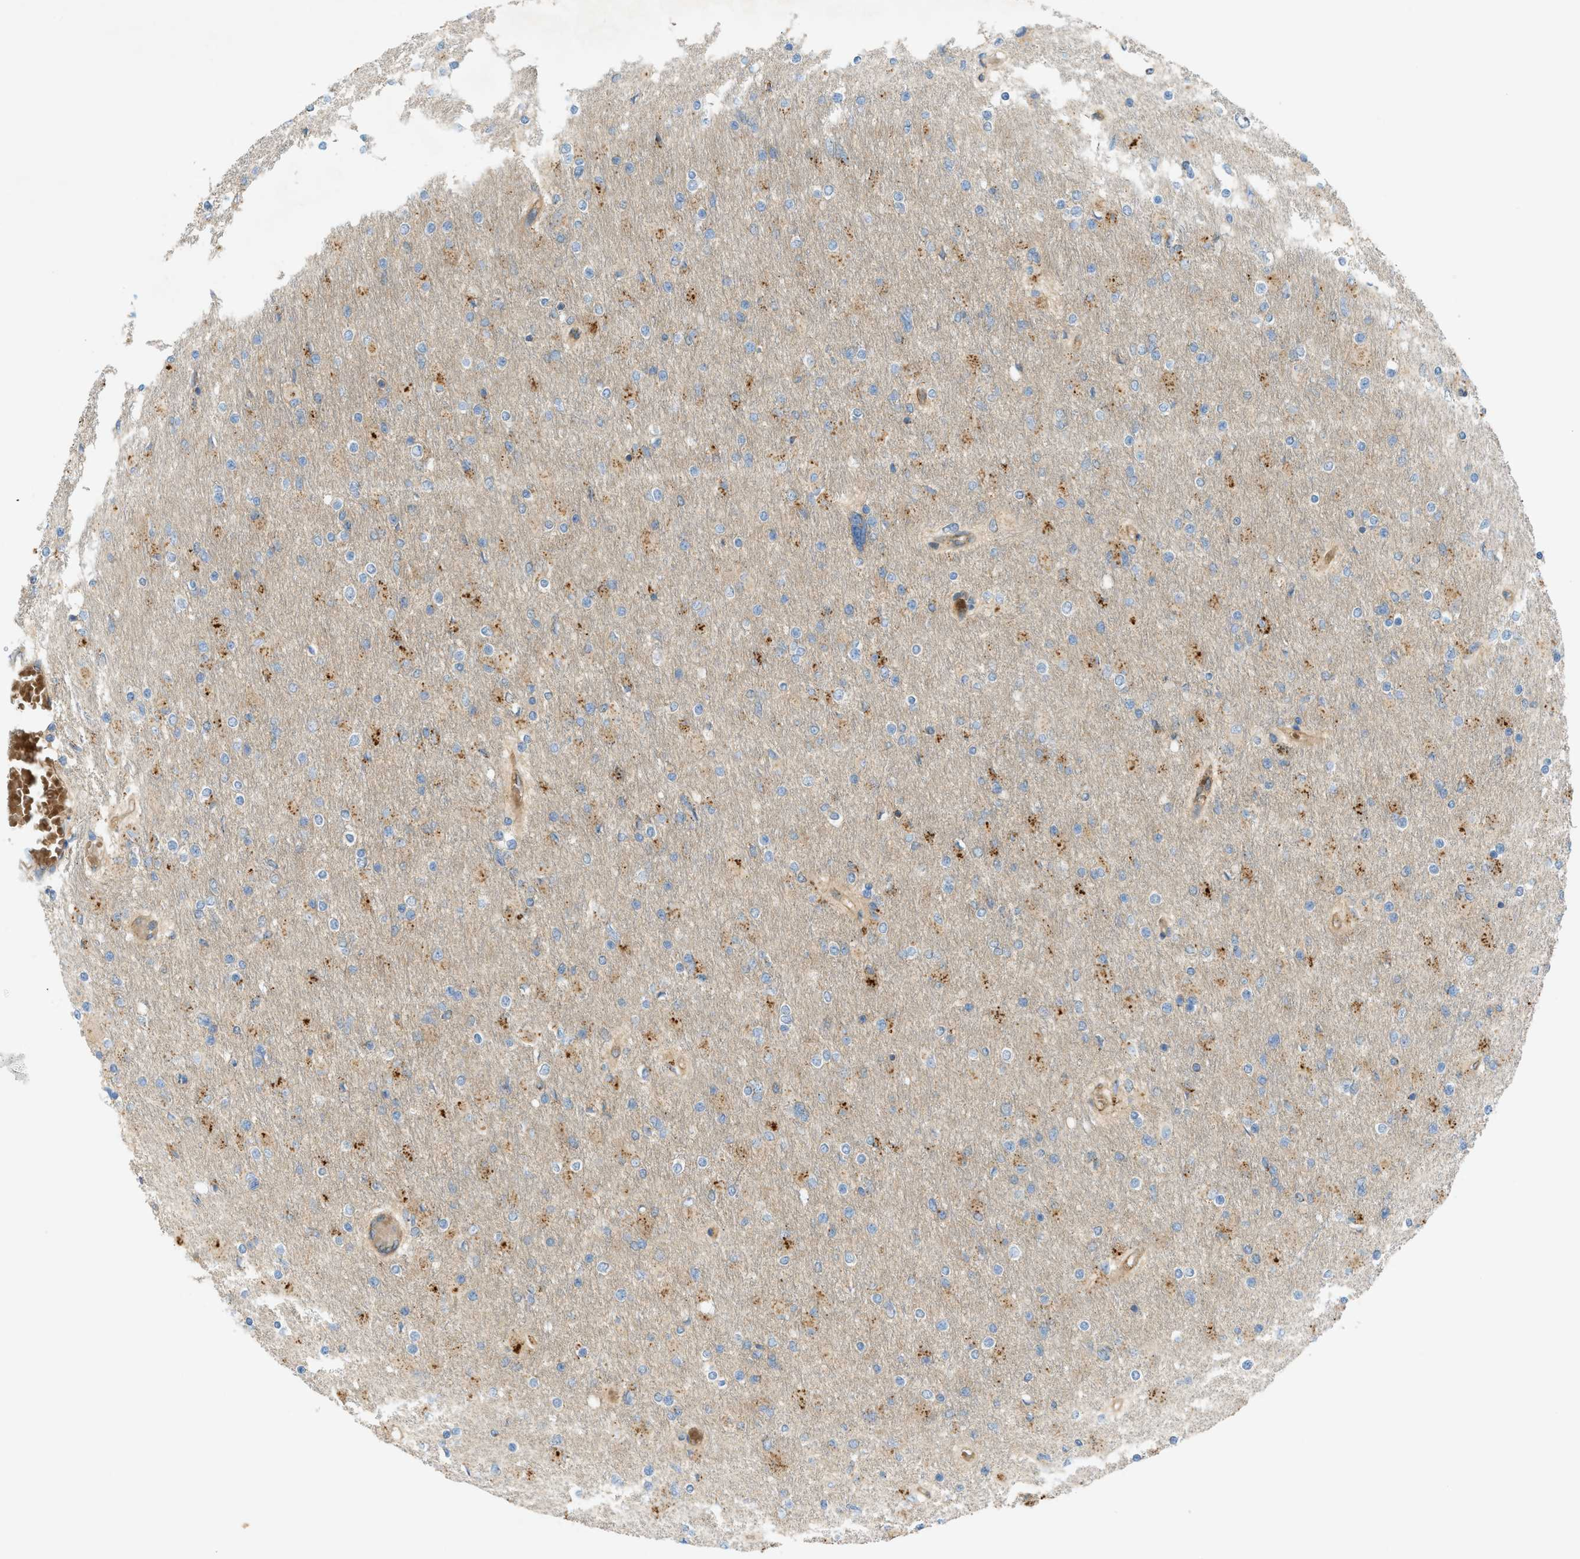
{"staining": {"intensity": "moderate", "quantity": "25%-75%", "location": "cytoplasmic/membranous"}, "tissue": "glioma", "cell_type": "Tumor cells", "image_type": "cancer", "snomed": [{"axis": "morphology", "description": "Glioma, malignant, High grade"}, {"axis": "topography", "description": "Cerebral cortex"}], "caption": "High-grade glioma (malignant) tissue shows moderate cytoplasmic/membranous positivity in about 25%-75% of tumor cells", "gene": "GRK6", "patient": {"sex": "female", "age": 36}}